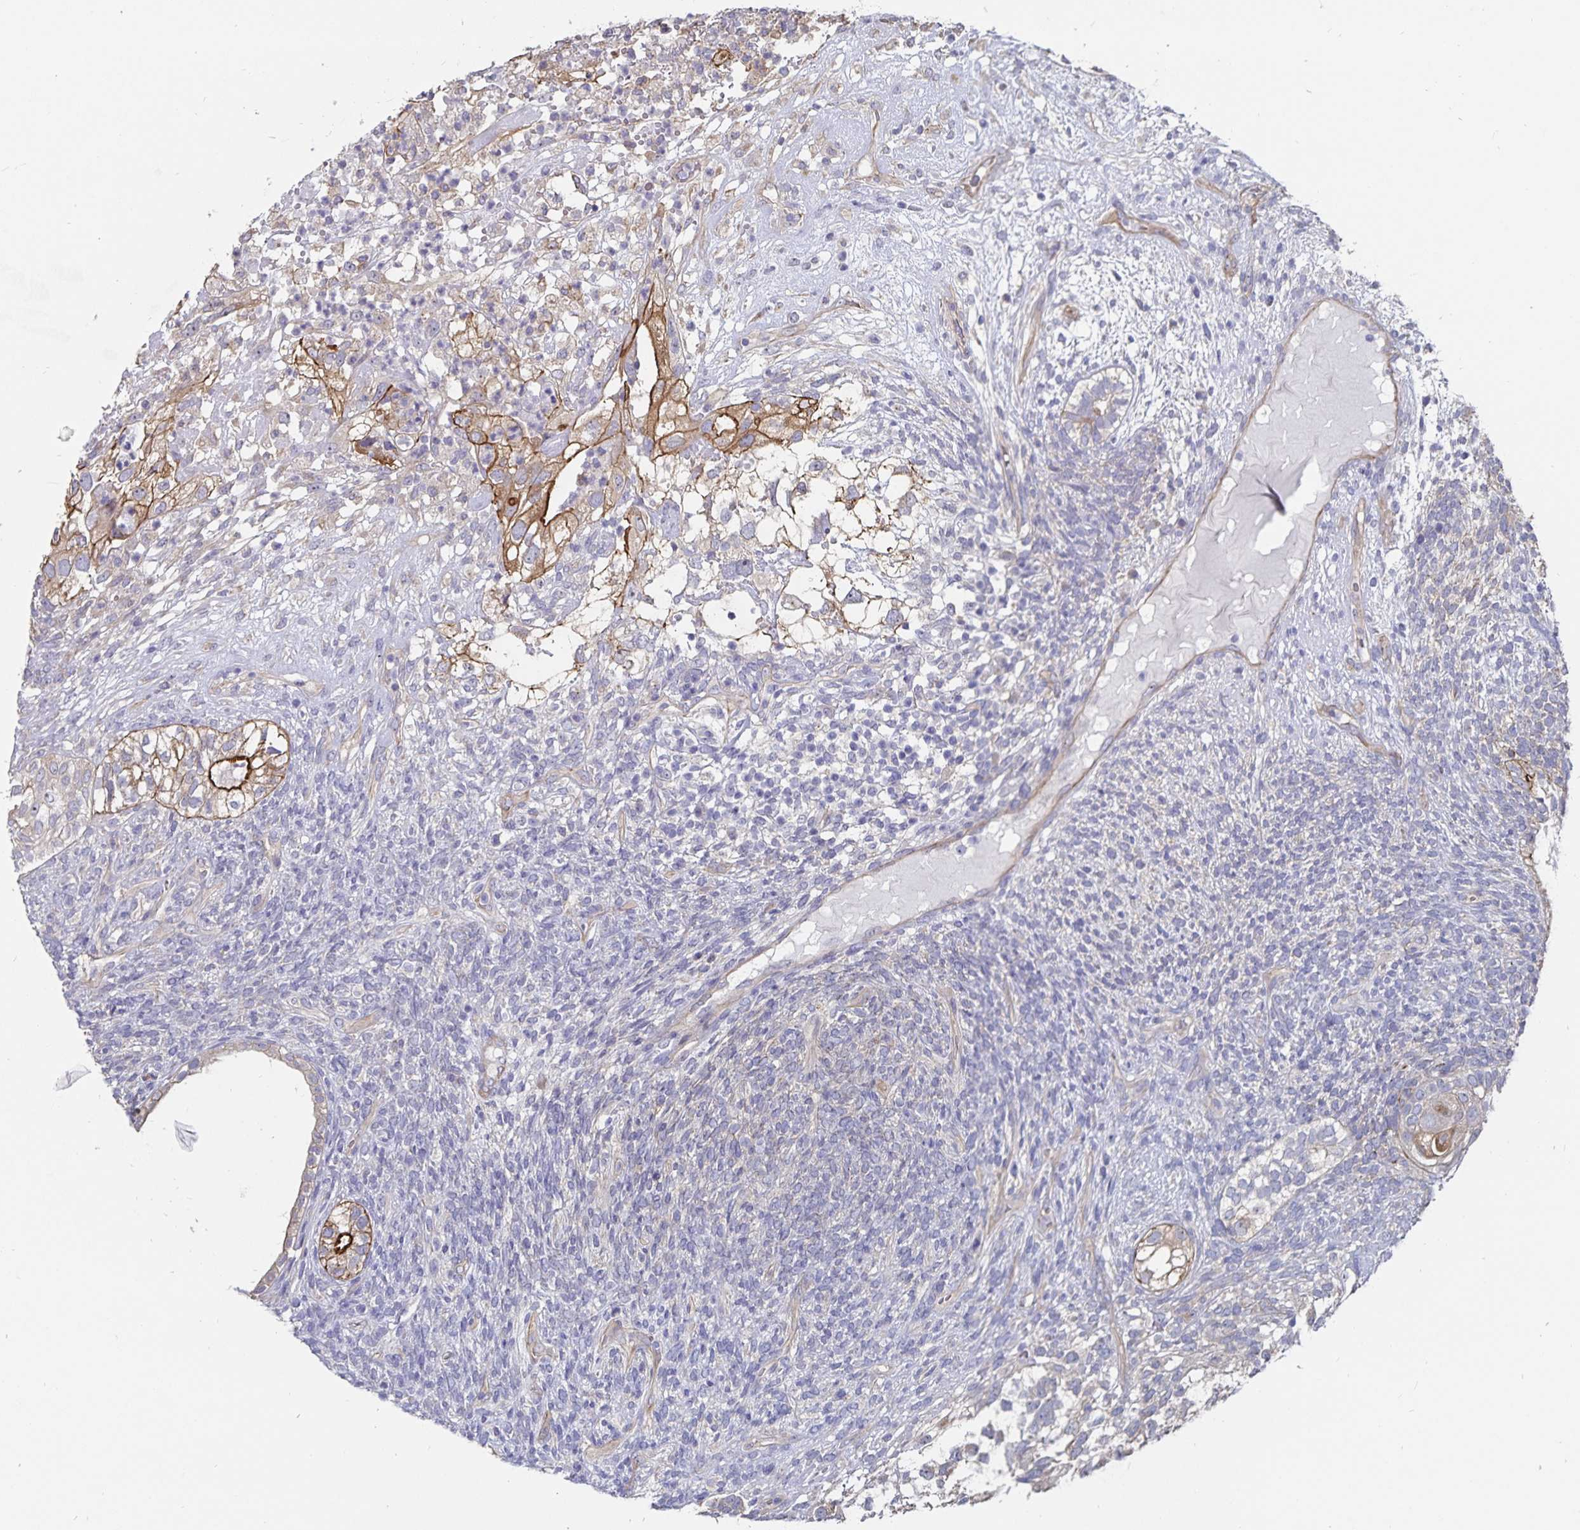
{"staining": {"intensity": "moderate", "quantity": "<25%", "location": "cytoplasmic/membranous"}, "tissue": "testis cancer", "cell_type": "Tumor cells", "image_type": "cancer", "snomed": [{"axis": "morphology", "description": "Seminoma, NOS"}, {"axis": "morphology", "description": "Carcinoma, Embryonal, NOS"}, {"axis": "topography", "description": "Testis"}], "caption": "Immunohistochemical staining of testis cancer reveals moderate cytoplasmic/membranous protein staining in about <25% of tumor cells.", "gene": "SSTR1", "patient": {"sex": "male", "age": 41}}